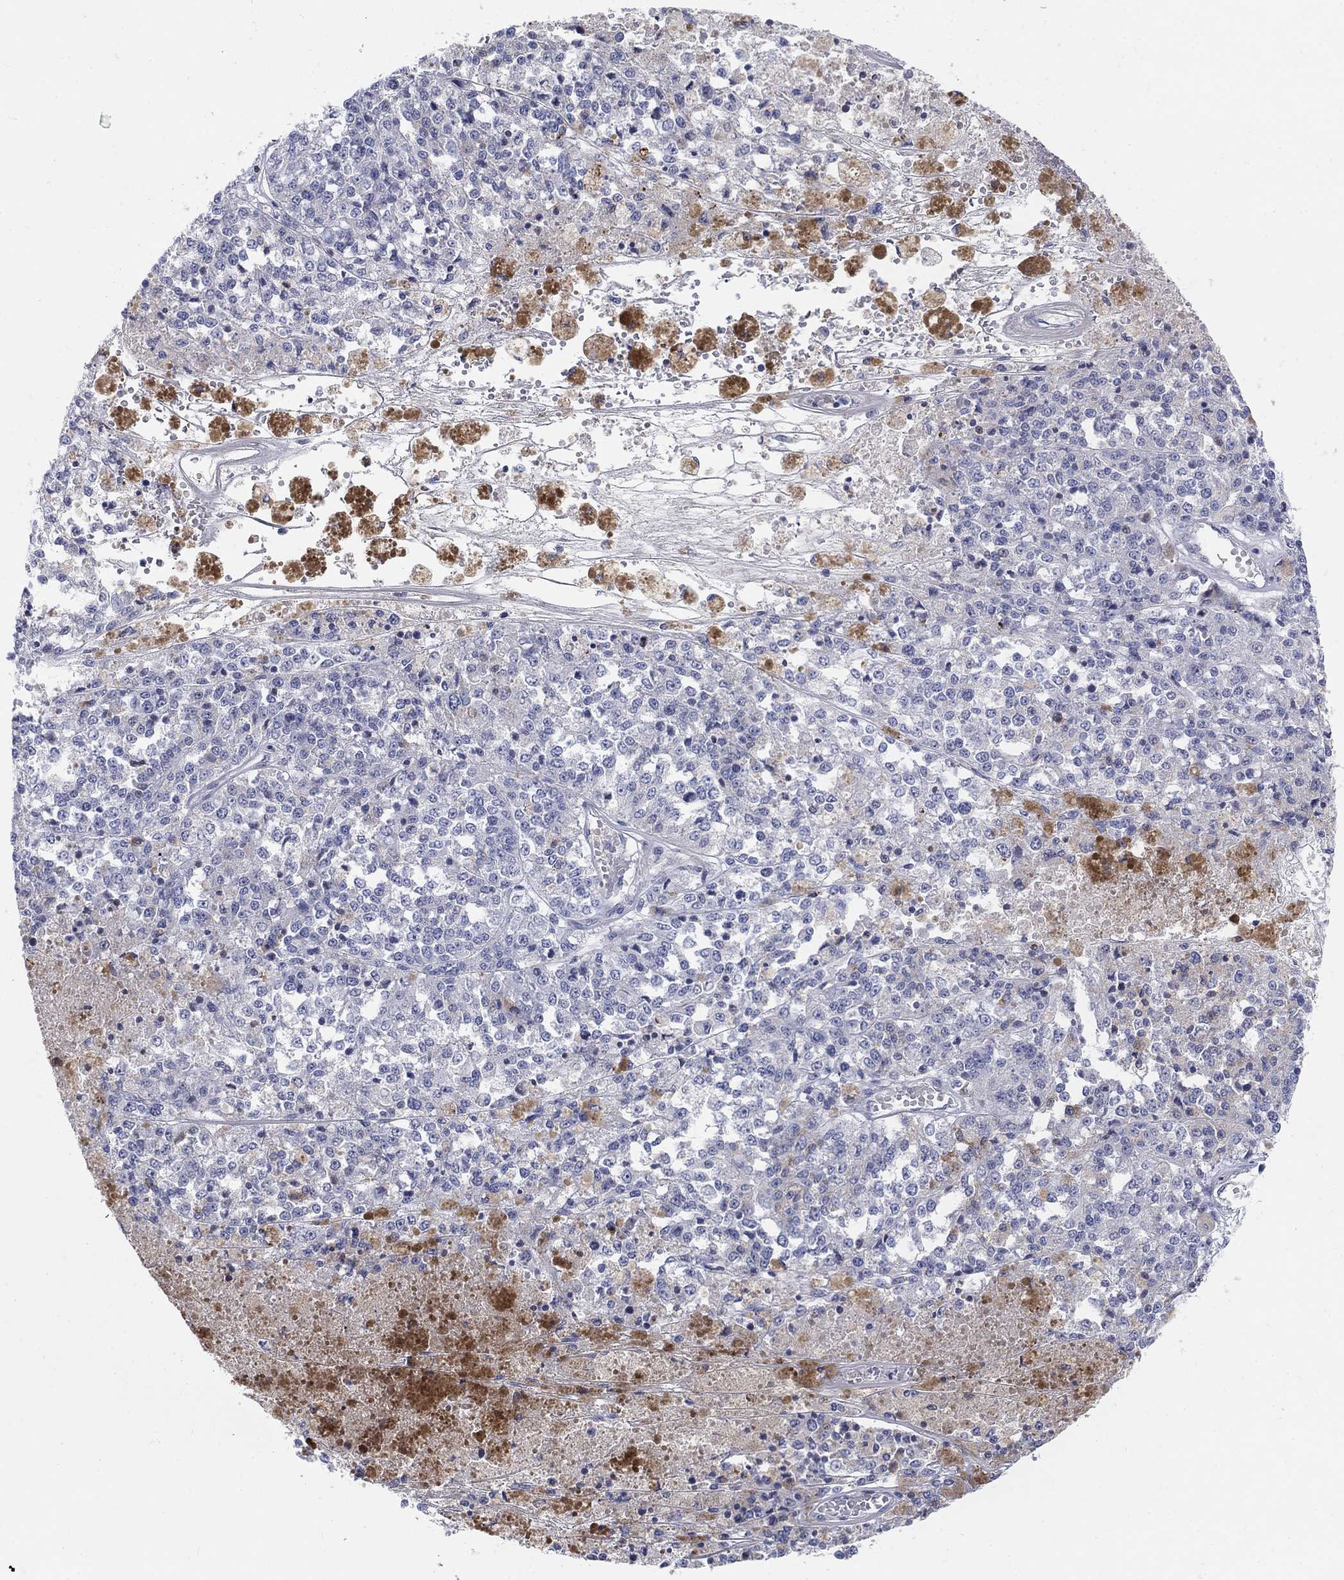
{"staining": {"intensity": "negative", "quantity": "none", "location": "none"}, "tissue": "melanoma", "cell_type": "Tumor cells", "image_type": "cancer", "snomed": [{"axis": "morphology", "description": "Malignant melanoma, Metastatic site"}, {"axis": "topography", "description": "Lymph node"}], "caption": "A photomicrograph of human malignant melanoma (metastatic site) is negative for staining in tumor cells.", "gene": "HEATR4", "patient": {"sex": "female", "age": 64}}